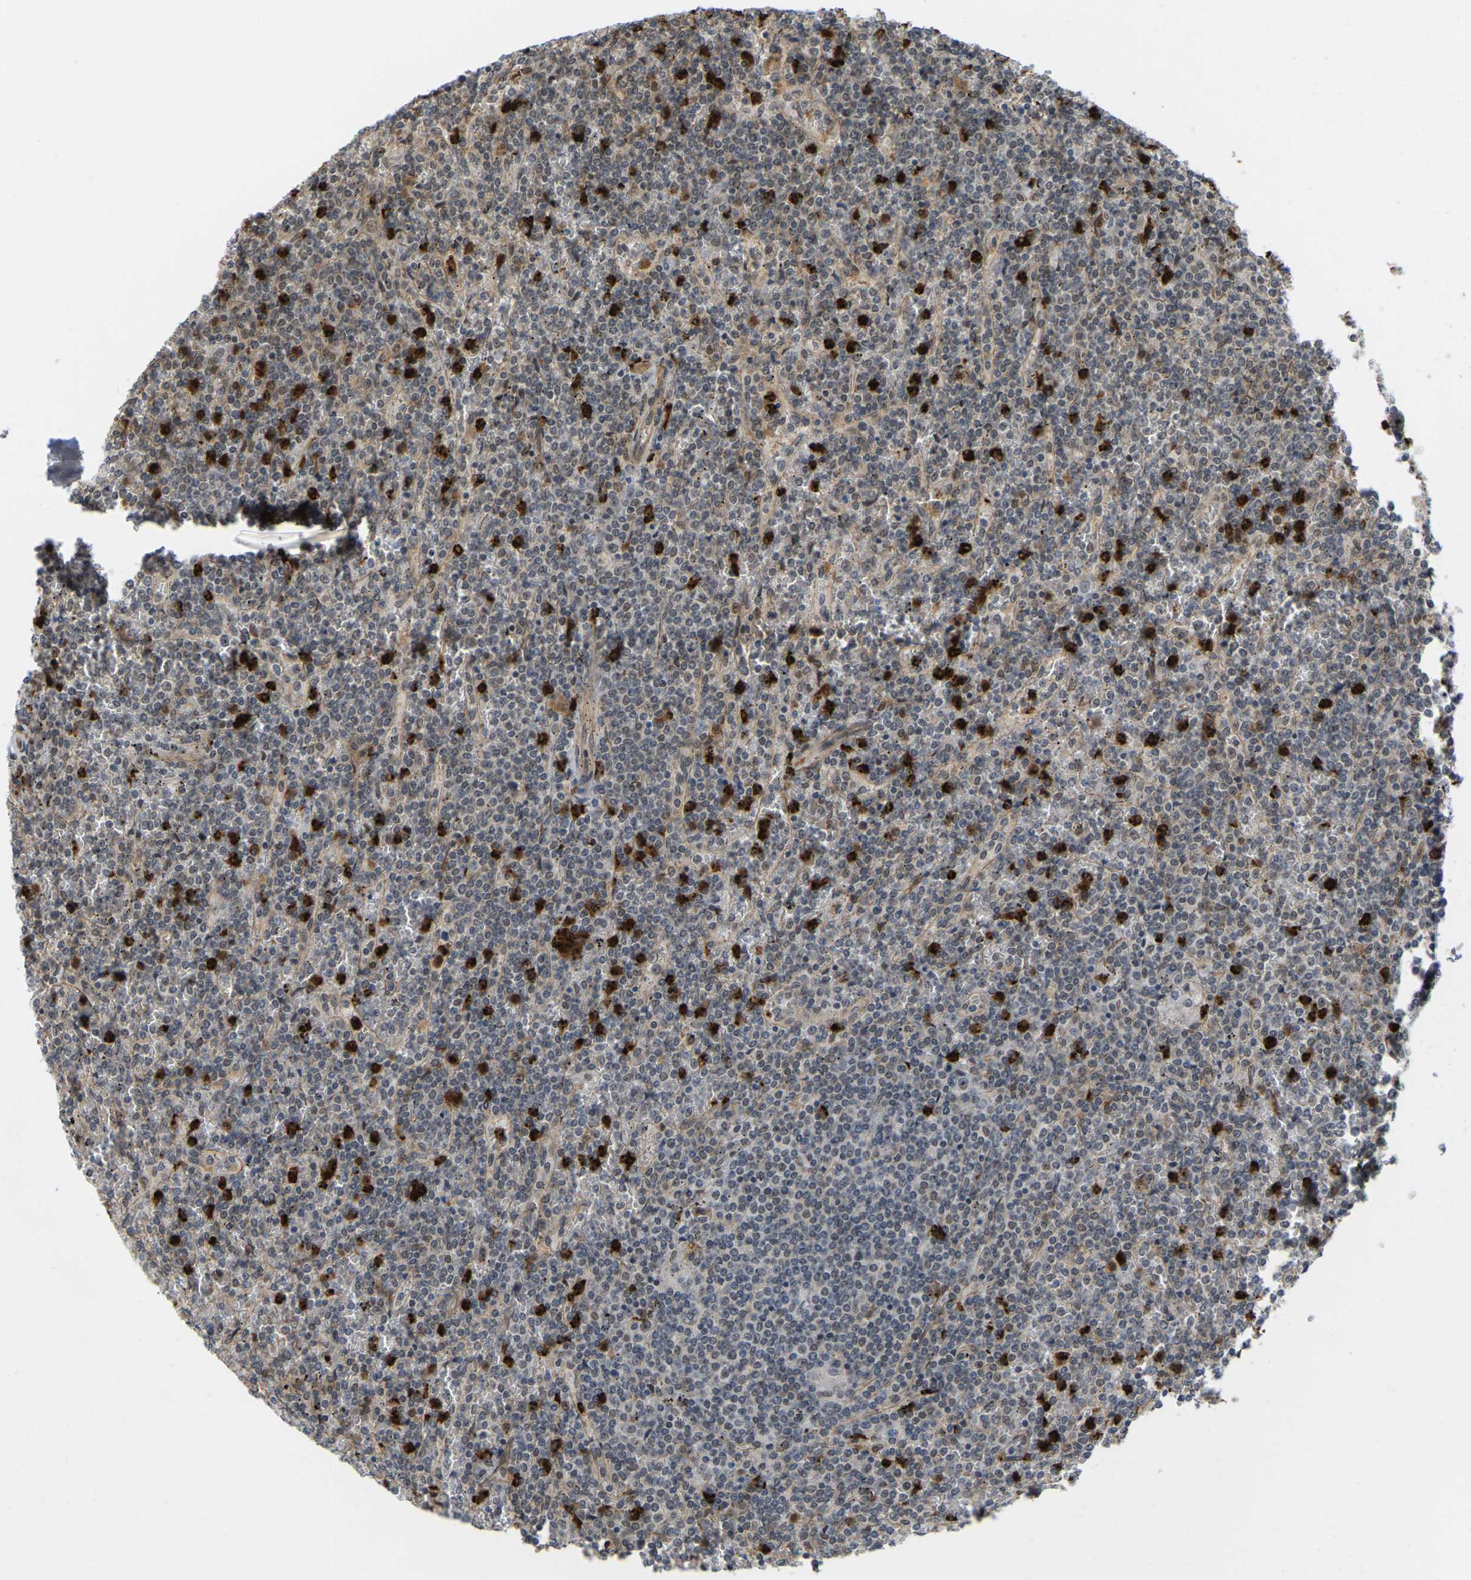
{"staining": {"intensity": "weak", "quantity": "<25%", "location": "nuclear"}, "tissue": "lymphoma", "cell_type": "Tumor cells", "image_type": "cancer", "snomed": [{"axis": "morphology", "description": "Malignant lymphoma, non-Hodgkin's type, Low grade"}, {"axis": "topography", "description": "Spleen"}], "caption": "Immunohistochemical staining of malignant lymphoma, non-Hodgkin's type (low-grade) shows no significant positivity in tumor cells.", "gene": "SERPINB5", "patient": {"sex": "female", "age": 19}}